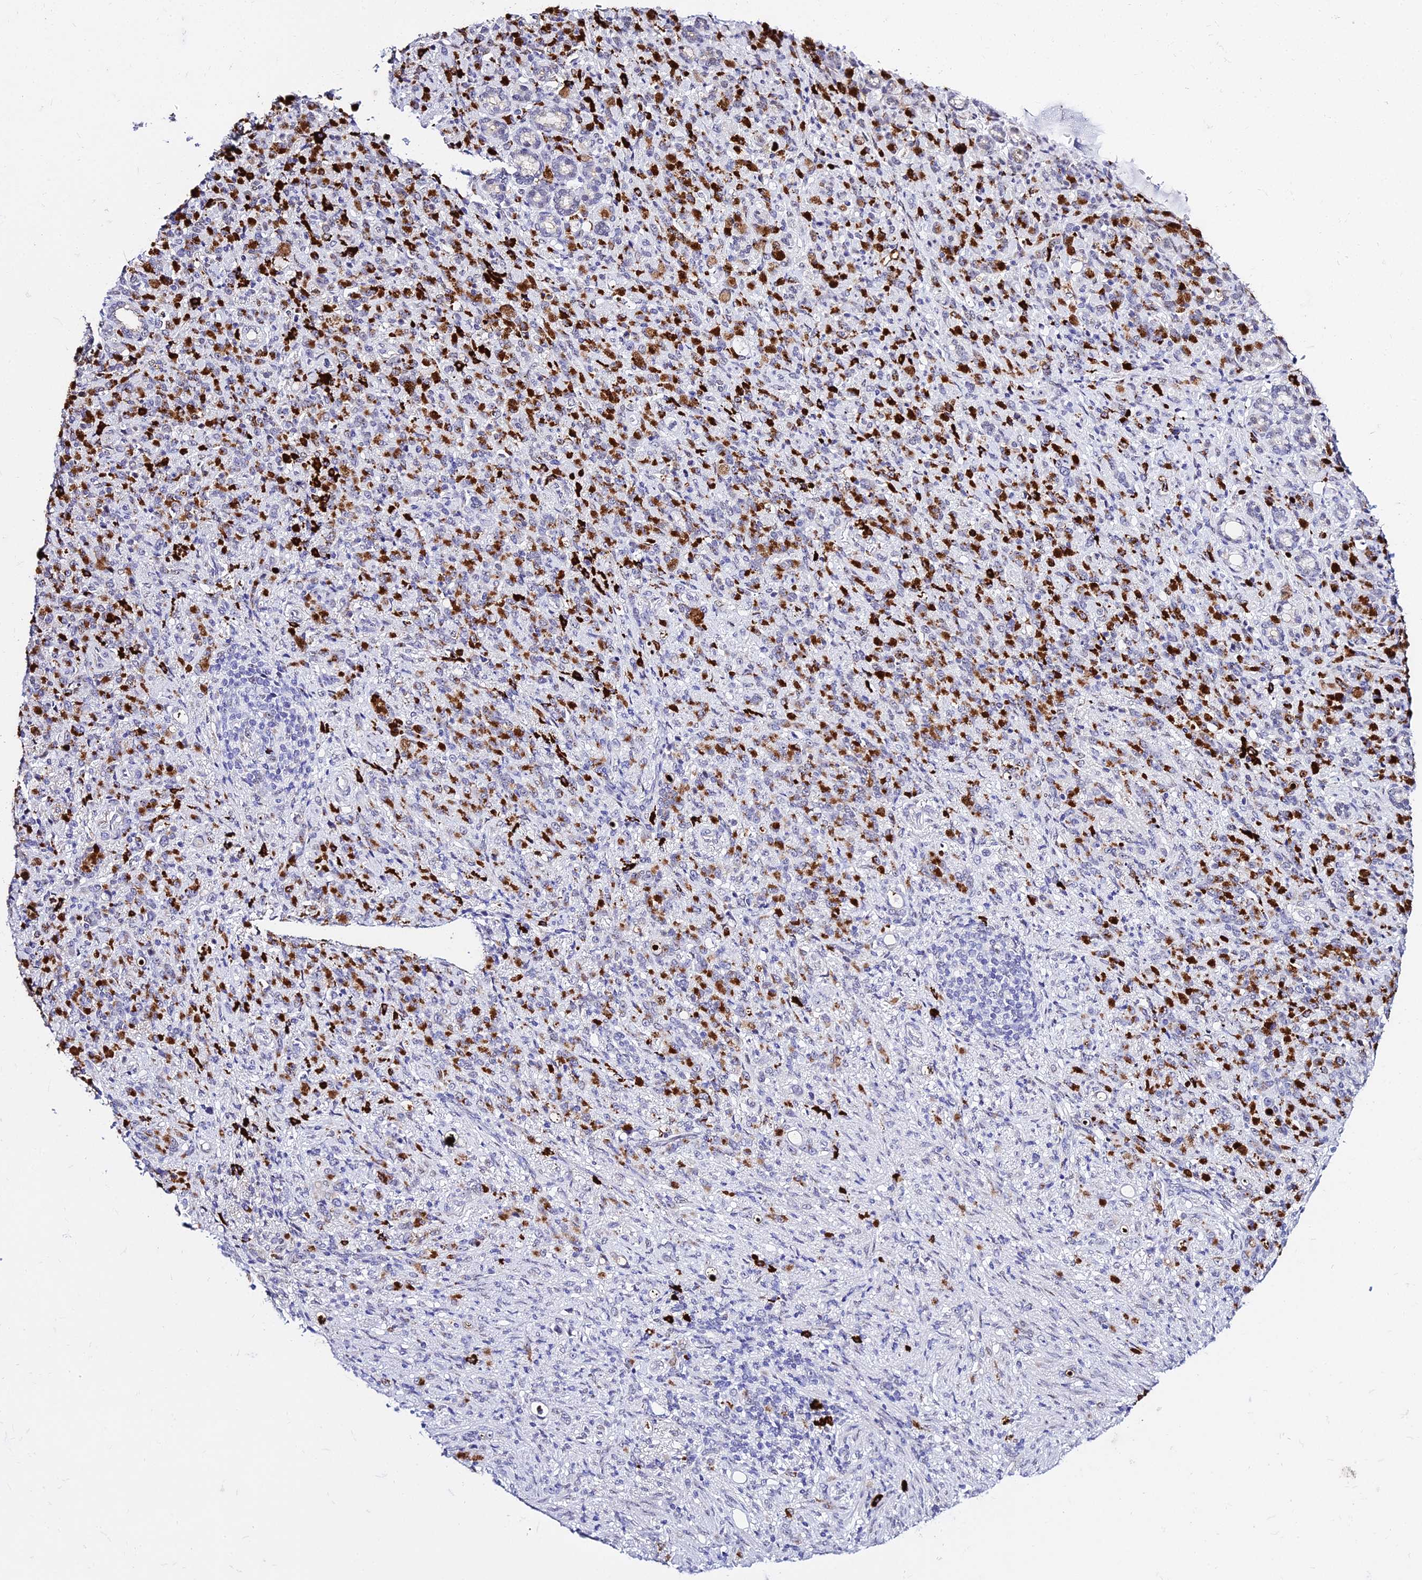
{"staining": {"intensity": "strong", "quantity": "25%-75%", "location": "cytoplasmic/membranous"}, "tissue": "stomach cancer", "cell_type": "Tumor cells", "image_type": "cancer", "snomed": [{"axis": "morphology", "description": "Adenocarcinoma, NOS"}, {"axis": "topography", "description": "Stomach"}], "caption": "A brown stain labels strong cytoplasmic/membranous positivity of a protein in human adenocarcinoma (stomach) tumor cells.", "gene": "POFUT2", "patient": {"sex": "female", "age": 79}}